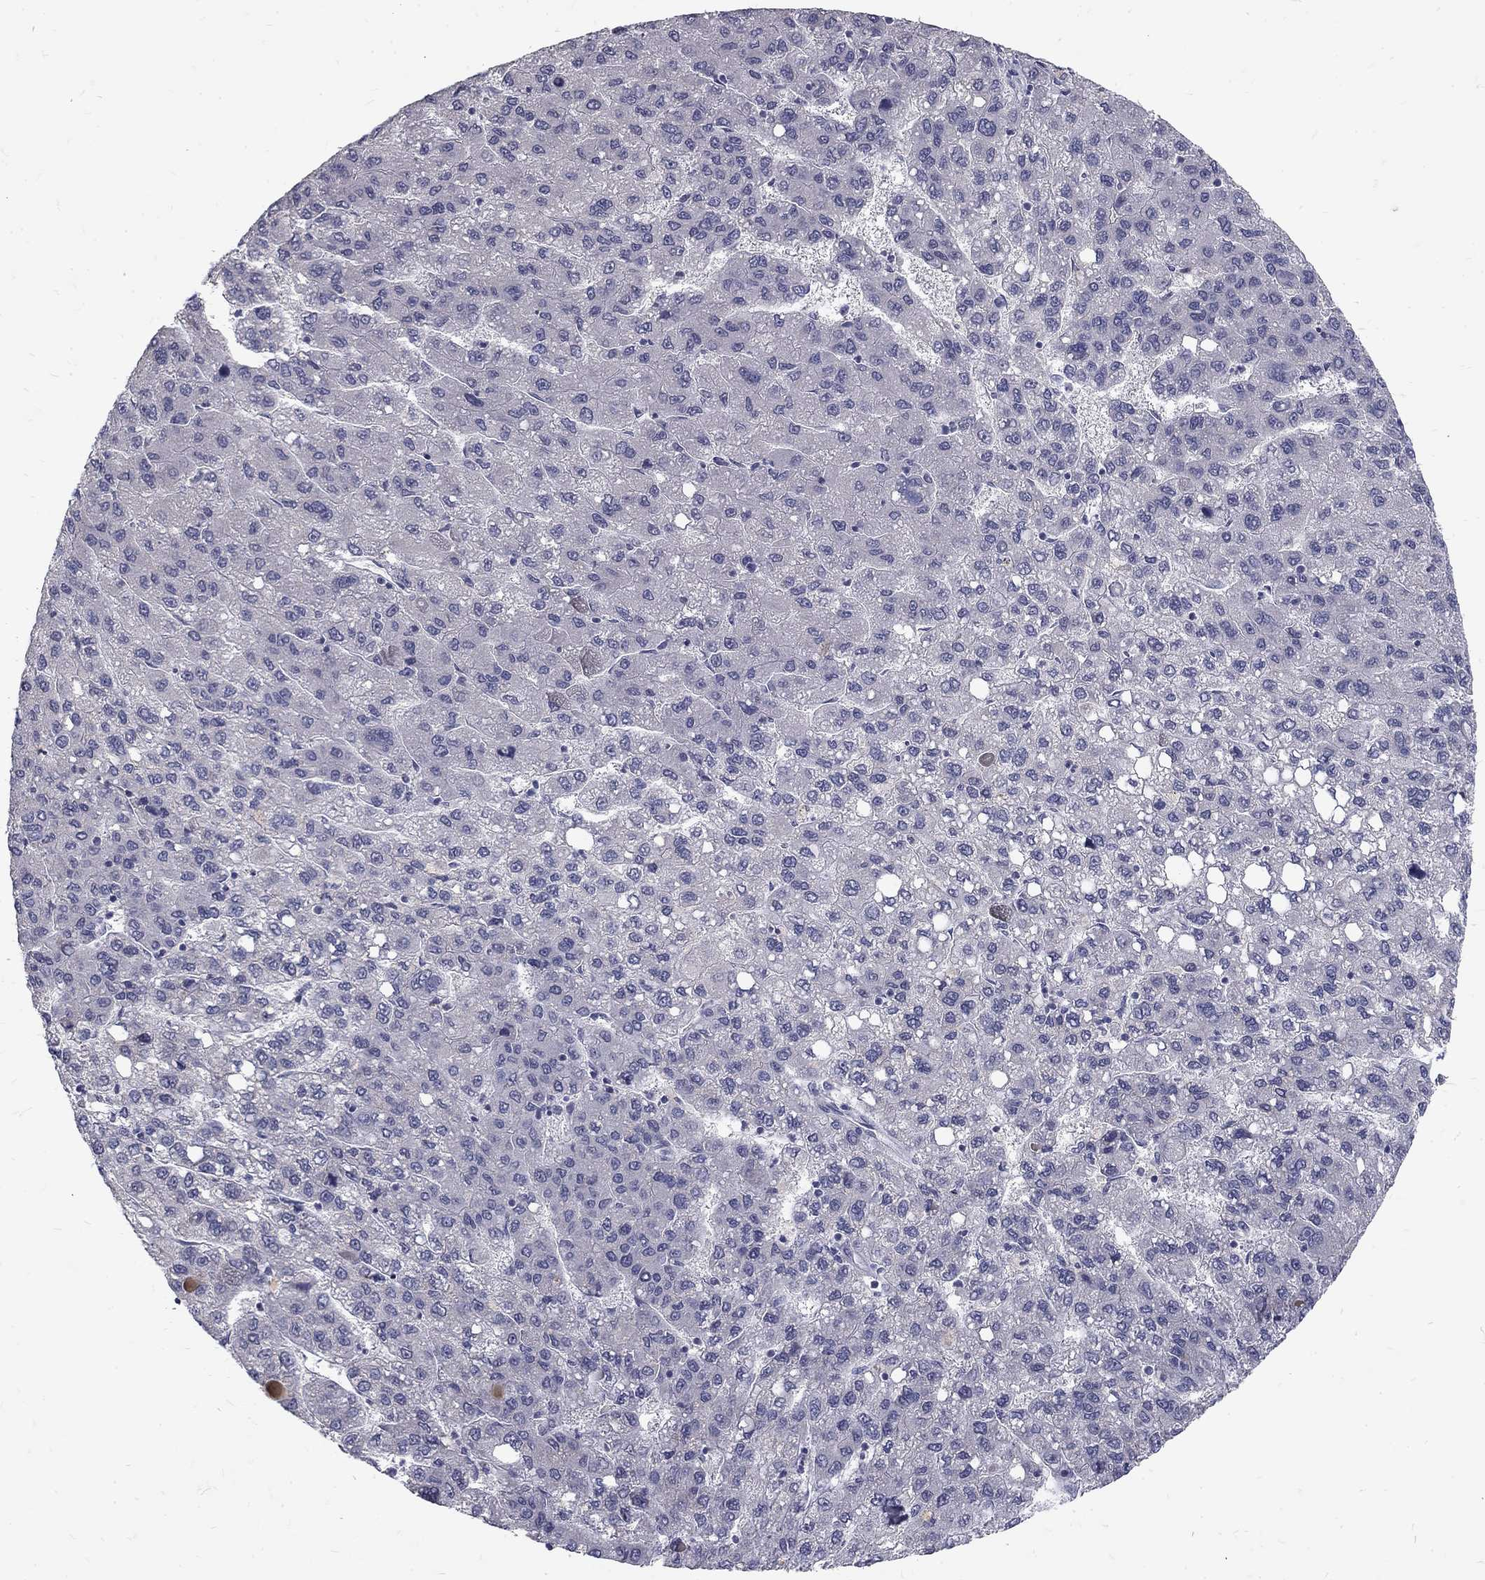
{"staining": {"intensity": "negative", "quantity": "none", "location": "none"}, "tissue": "liver cancer", "cell_type": "Tumor cells", "image_type": "cancer", "snomed": [{"axis": "morphology", "description": "Carcinoma, Hepatocellular, NOS"}, {"axis": "topography", "description": "Liver"}], "caption": "Tumor cells are negative for protein expression in human liver cancer (hepatocellular carcinoma).", "gene": "NOS1", "patient": {"sex": "female", "age": 82}}